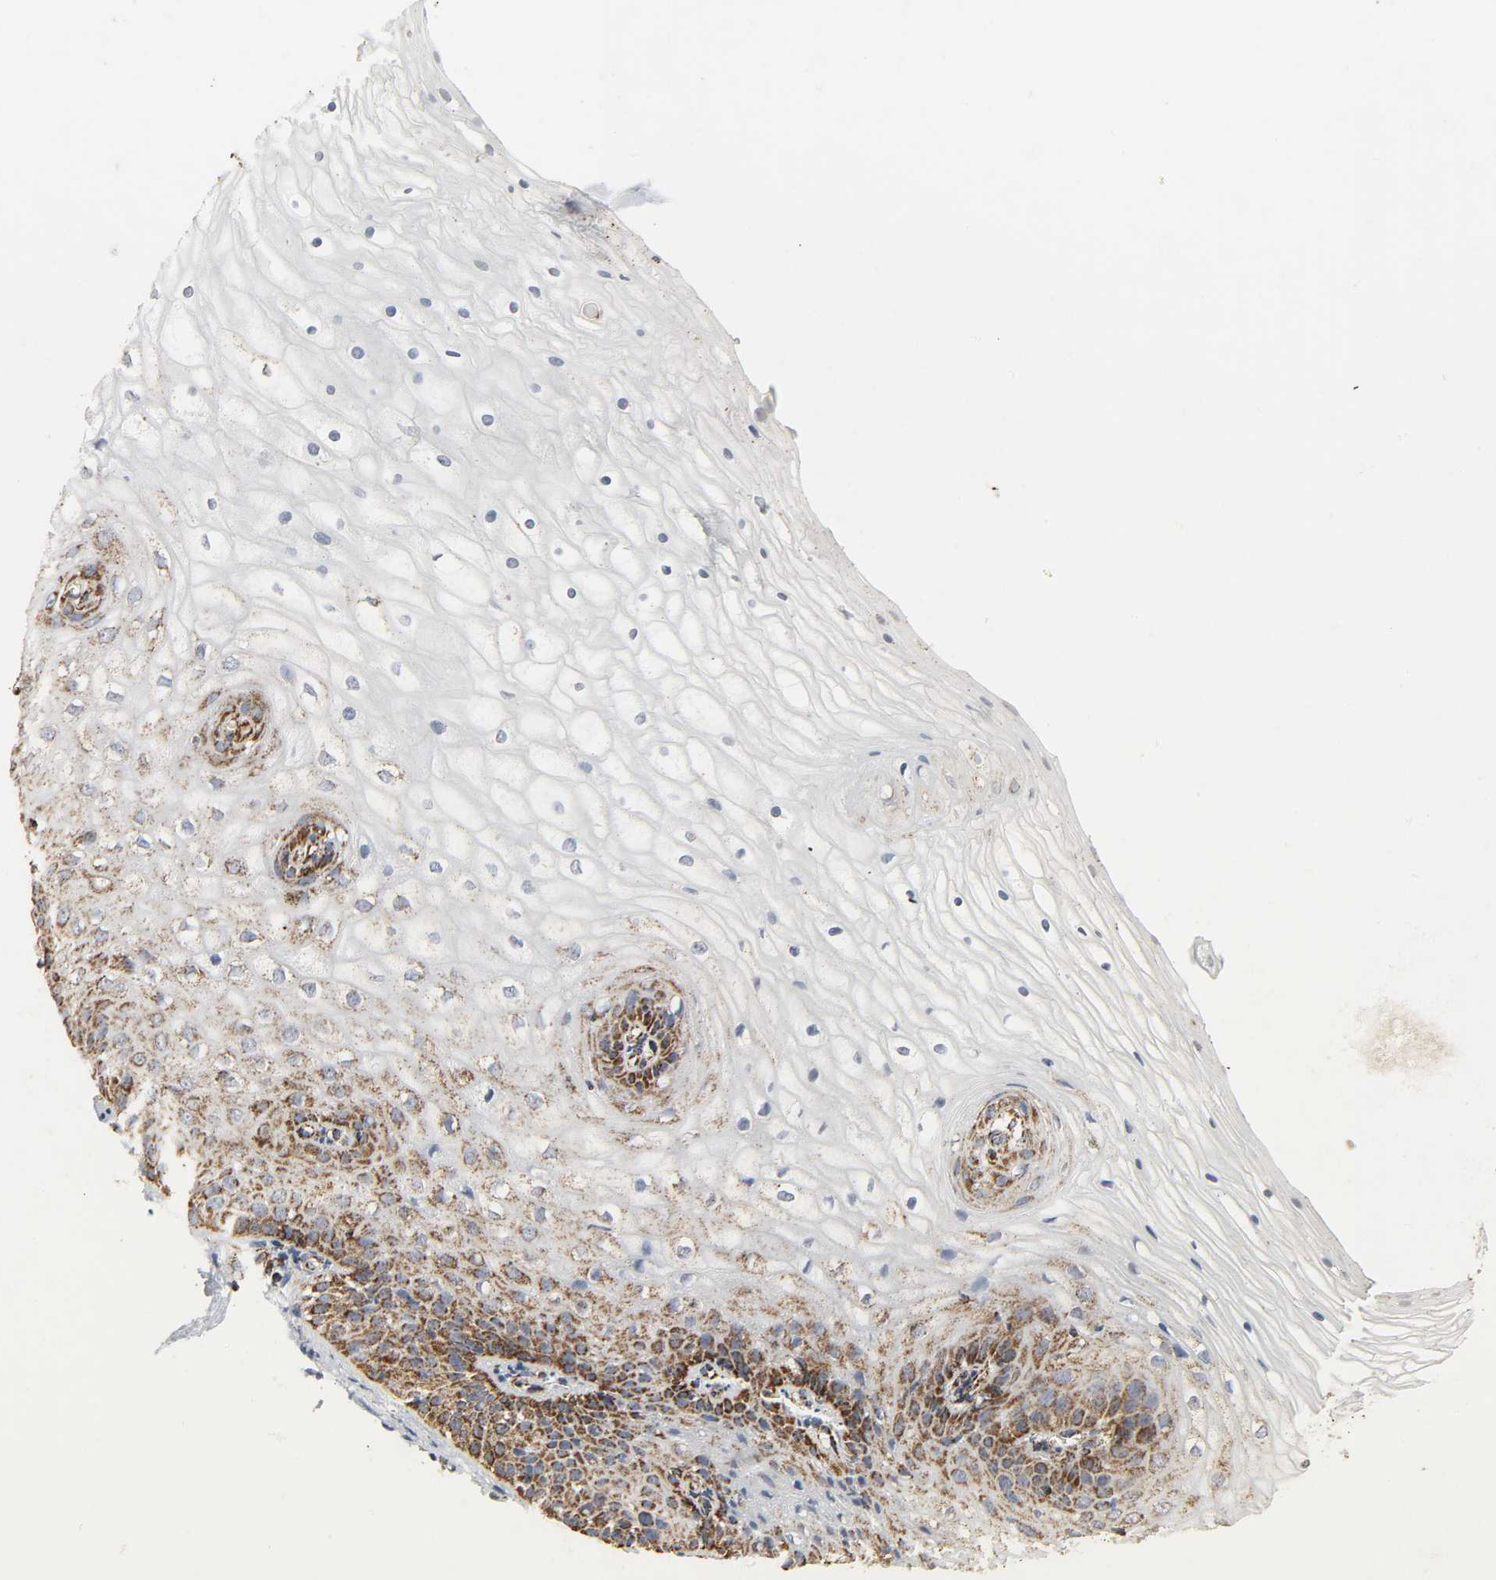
{"staining": {"intensity": "moderate", "quantity": "25%-75%", "location": "cytoplasmic/membranous"}, "tissue": "vagina", "cell_type": "Squamous epithelial cells", "image_type": "normal", "snomed": [{"axis": "morphology", "description": "Normal tissue, NOS"}, {"axis": "topography", "description": "Vagina"}], "caption": "Squamous epithelial cells exhibit moderate cytoplasmic/membranous positivity in about 25%-75% of cells in normal vagina.", "gene": "ACAT1", "patient": {"sex": "female", "age": 34}}